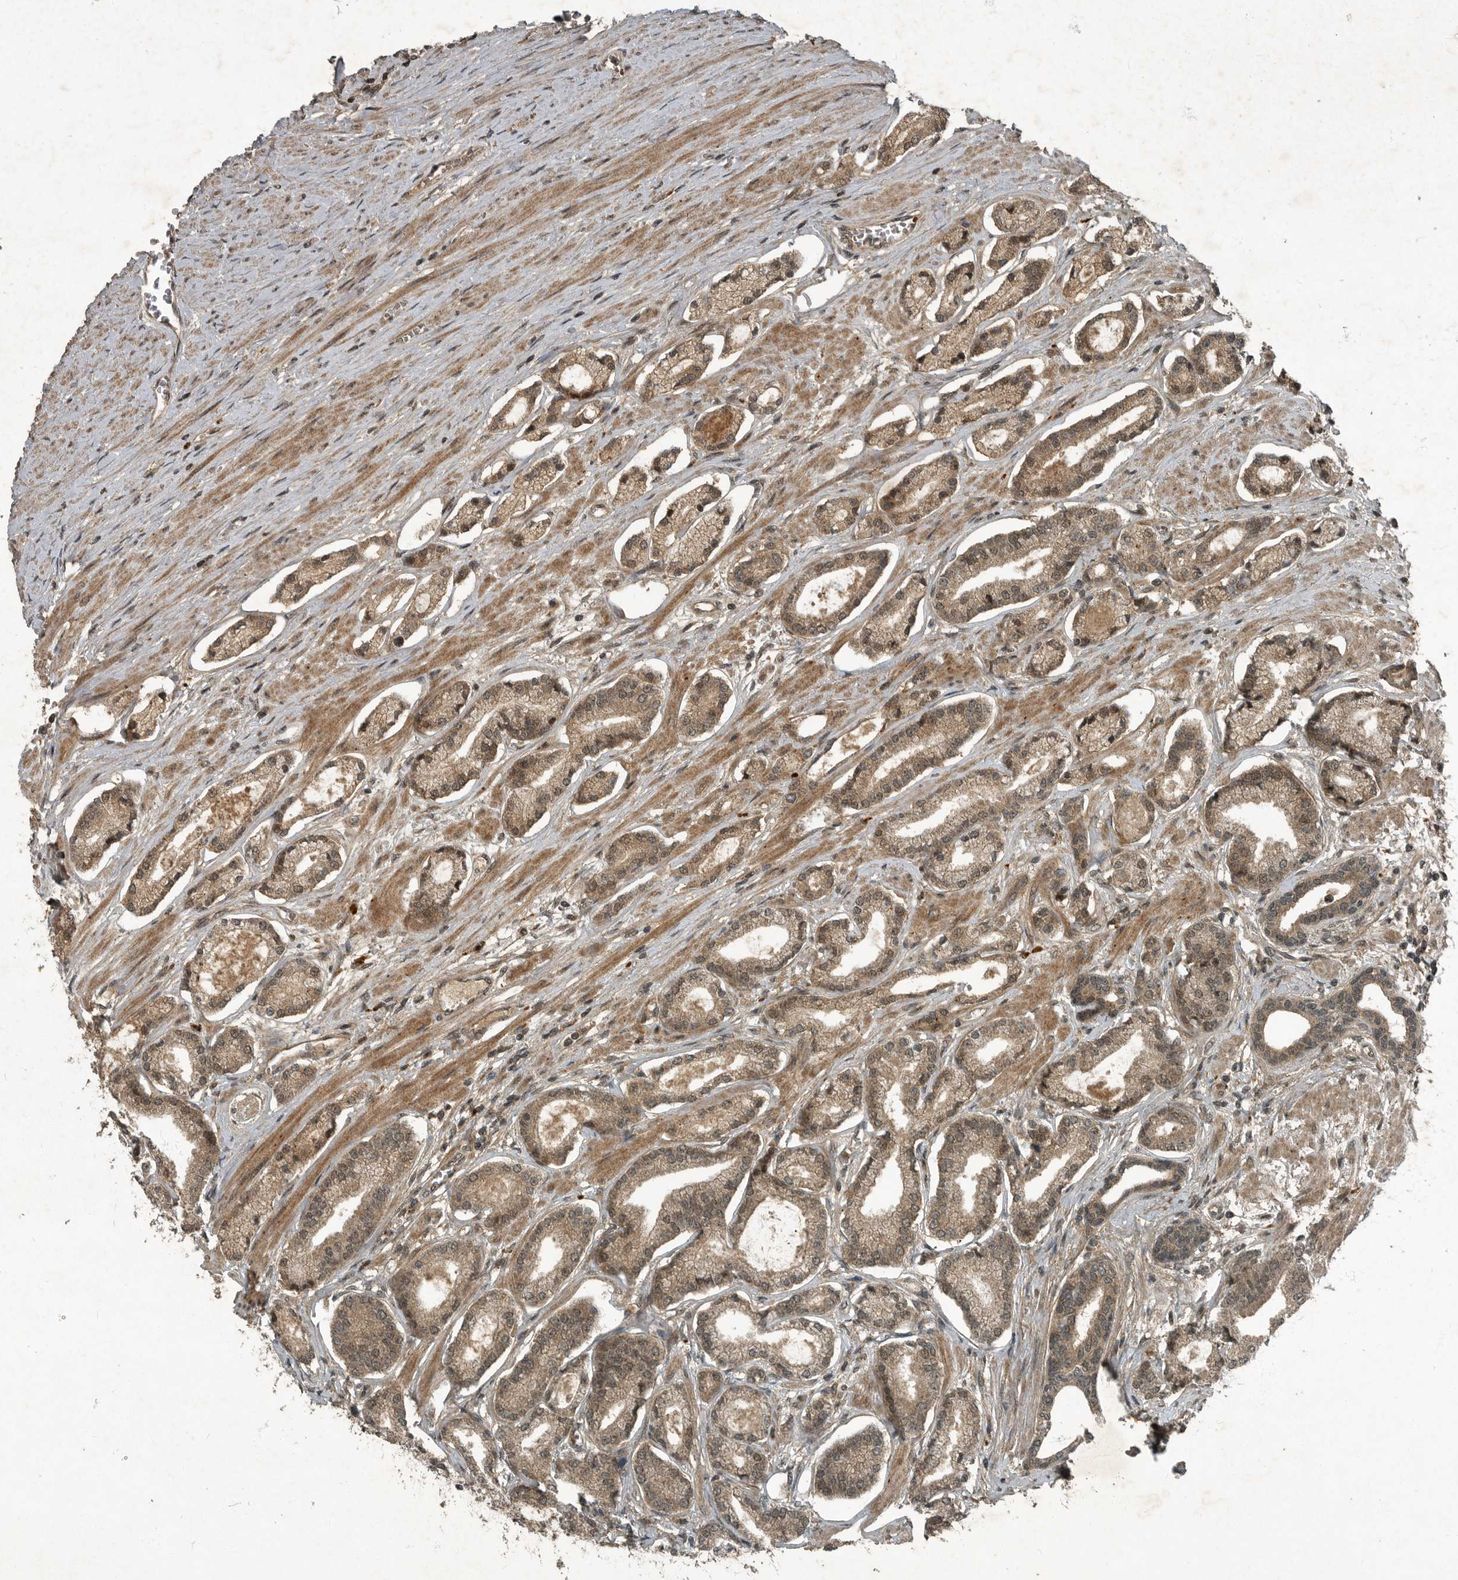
{"staining": {"intensity": "weak", "quantity": ">75%", "location": "cytoplasmic/membranous,nuclear"}, "tissue": "prostate cancer", "cell_type": "Tumor cells", "image_type": "cancer", "snomed": [{"axis": "morphology", "description": "Adenocarcinoma, Low grade"}, {"axis": "topography", "description": "Prostate"}], "caption": "Prostate cancer stained for a protein (brown) shows weak cytoplasmic/membranous and nuclear positive staining in about >75% of tumor cells.", "gene": "FOXO1", "patient": {"sex": "male", "age": 60}}